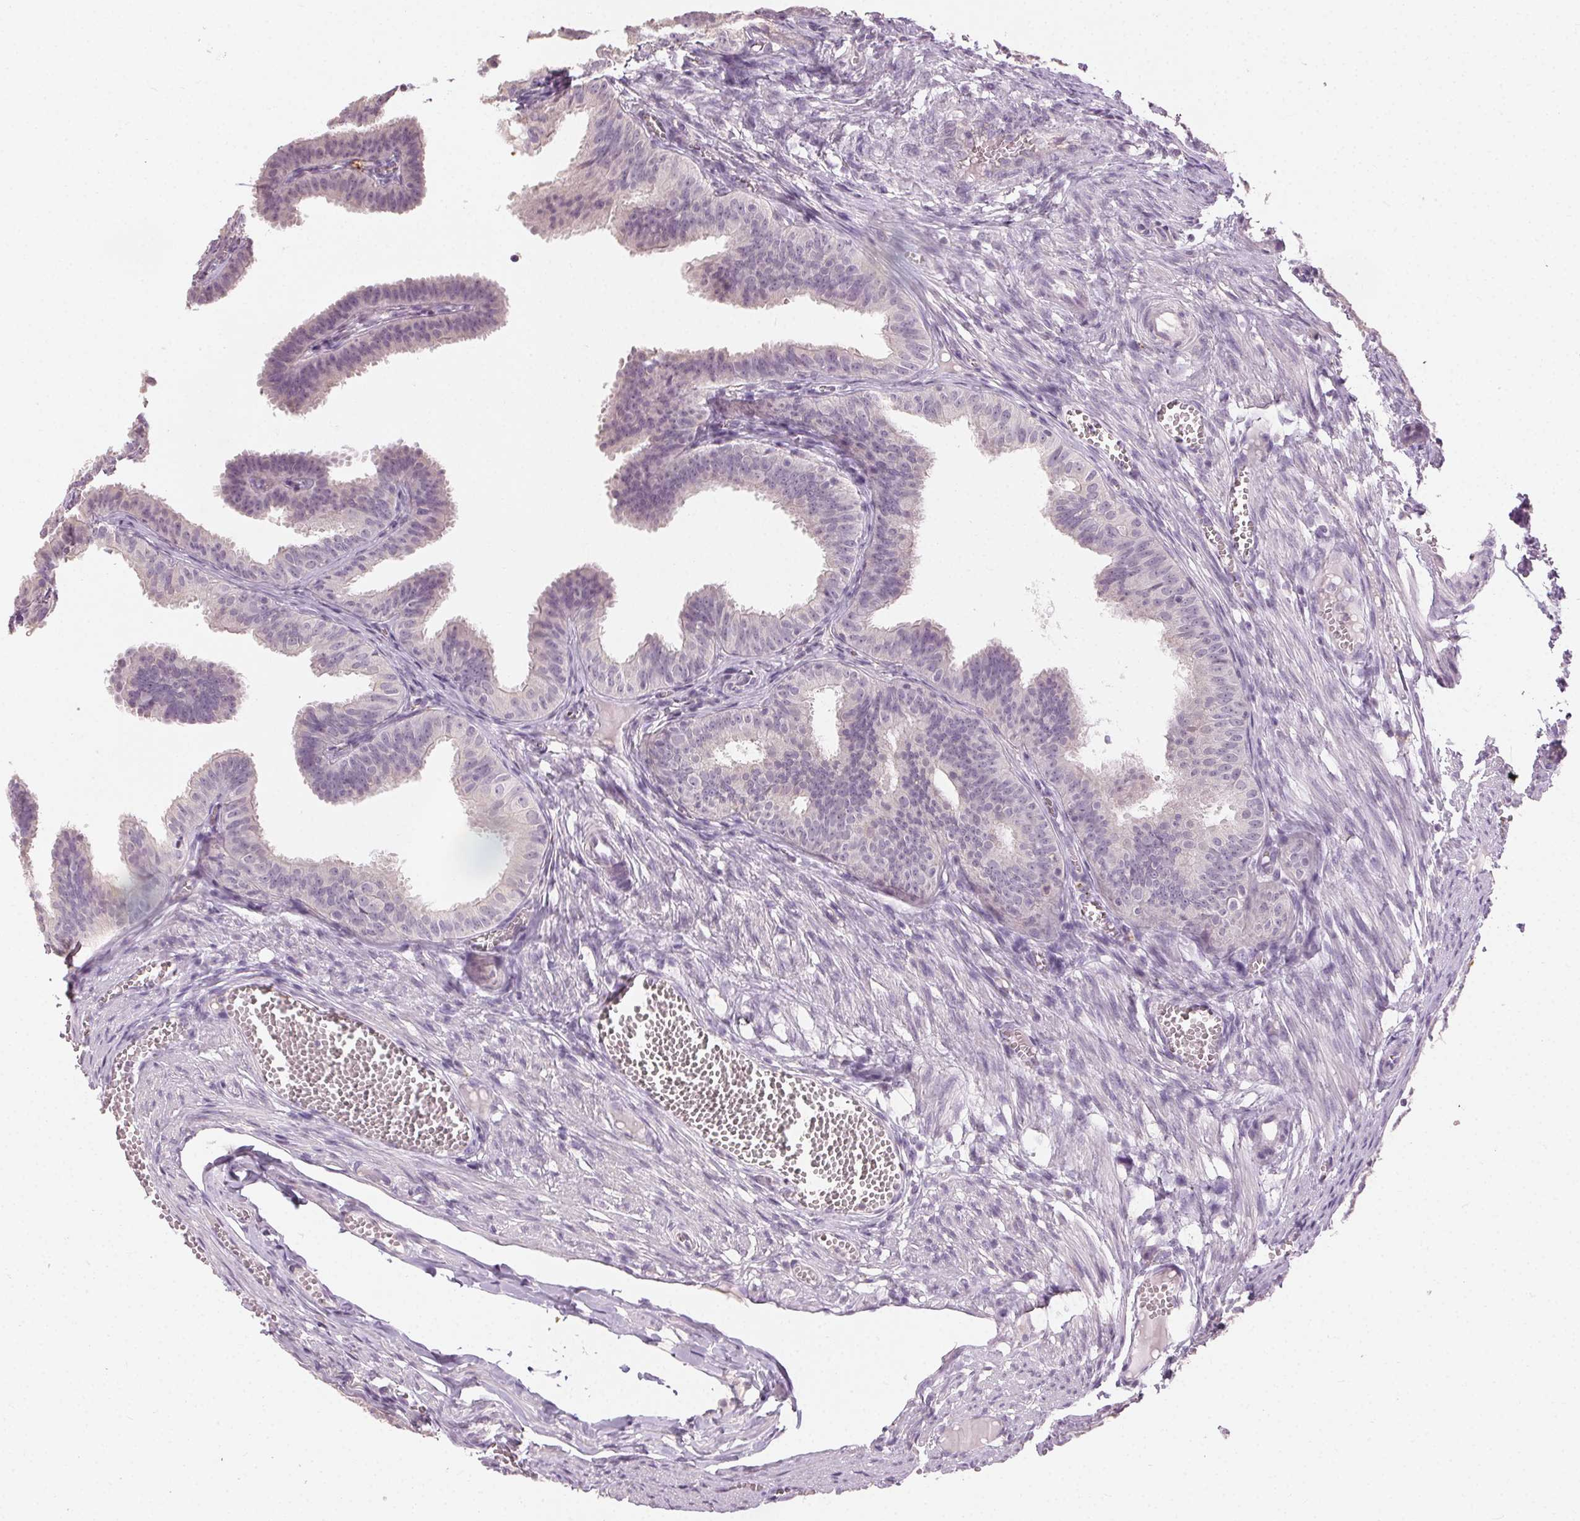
{"staining": {"intensity": "negative", "quantity": "none", "location": "none"}, "tissue": "fallopian tube", "cell_type": "Glandular cells", "image_type": "normal", "snomed": [{"axis": "morphology", "description": "Normal tissue, NOS"}, {"axis": "topography", "description": "Fallopian tube"}], "caption": "Fallopian tube stained for a protein using IHC reveals no staining glandular cells.", "gene": "CLTRN", "patient": {"sex": "female", "age": 25}}